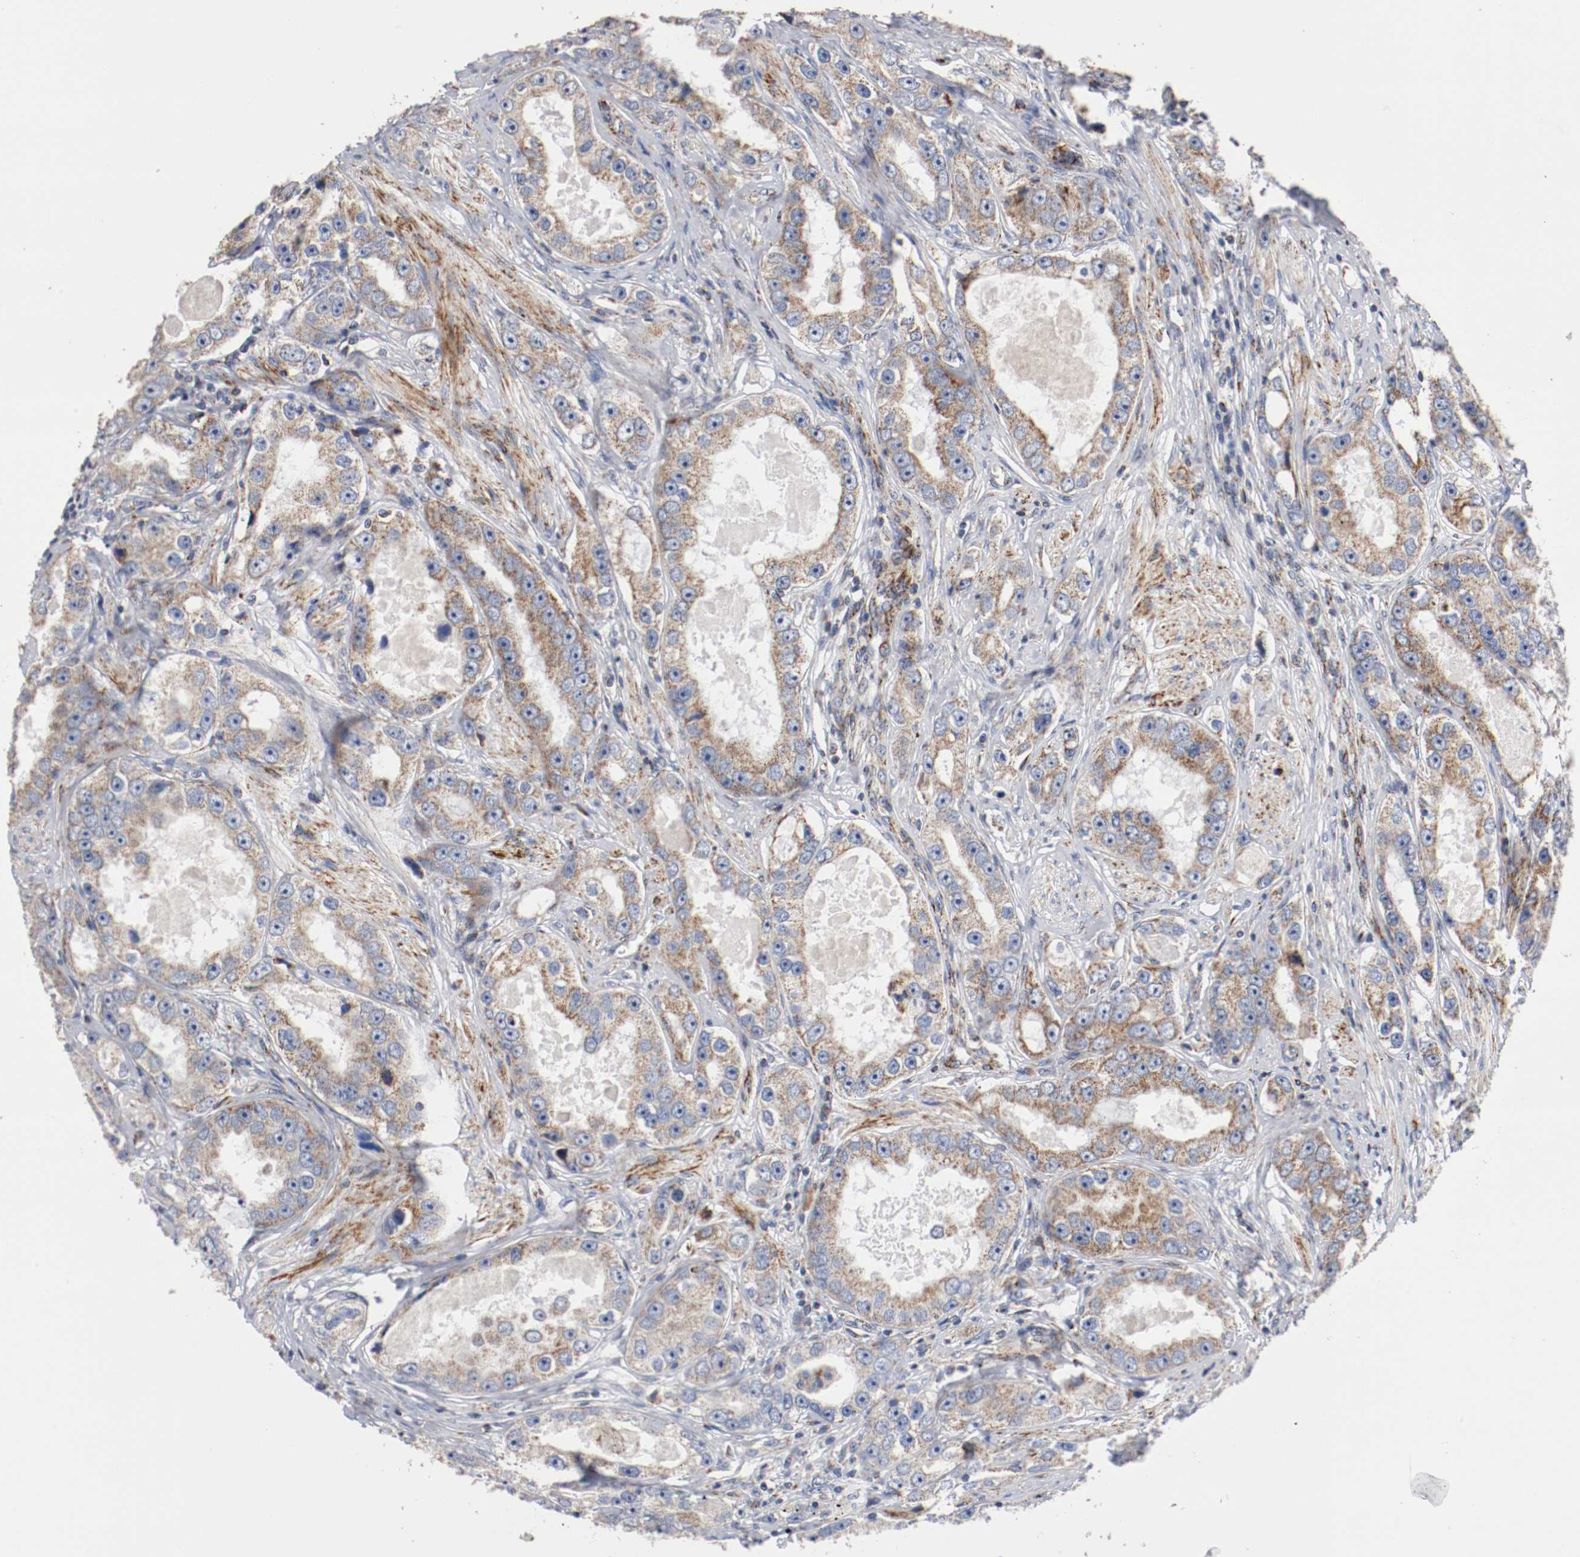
{"staining": {"intensity": "moderate", "quantity": "25%-75%", "location": "cytoplasmic/membranous"}, "tissue": "prostate cancer", "cell_type": "Tumor cells", "image_type": "cancer", "snomed": [{"axis": "morphology", "description": "Adenocarcinoma, High grade"}, {"axis": "topography", "description": "Prostate"}], "caption": "Prostate adenocarcinoma (high-grade) tissue displays moderate cytoplasmic/membranous expression in approximately 25%-75% of tumor cells", "gene": "TUBD1", "patient": {"sex": "male", "age": 63}}